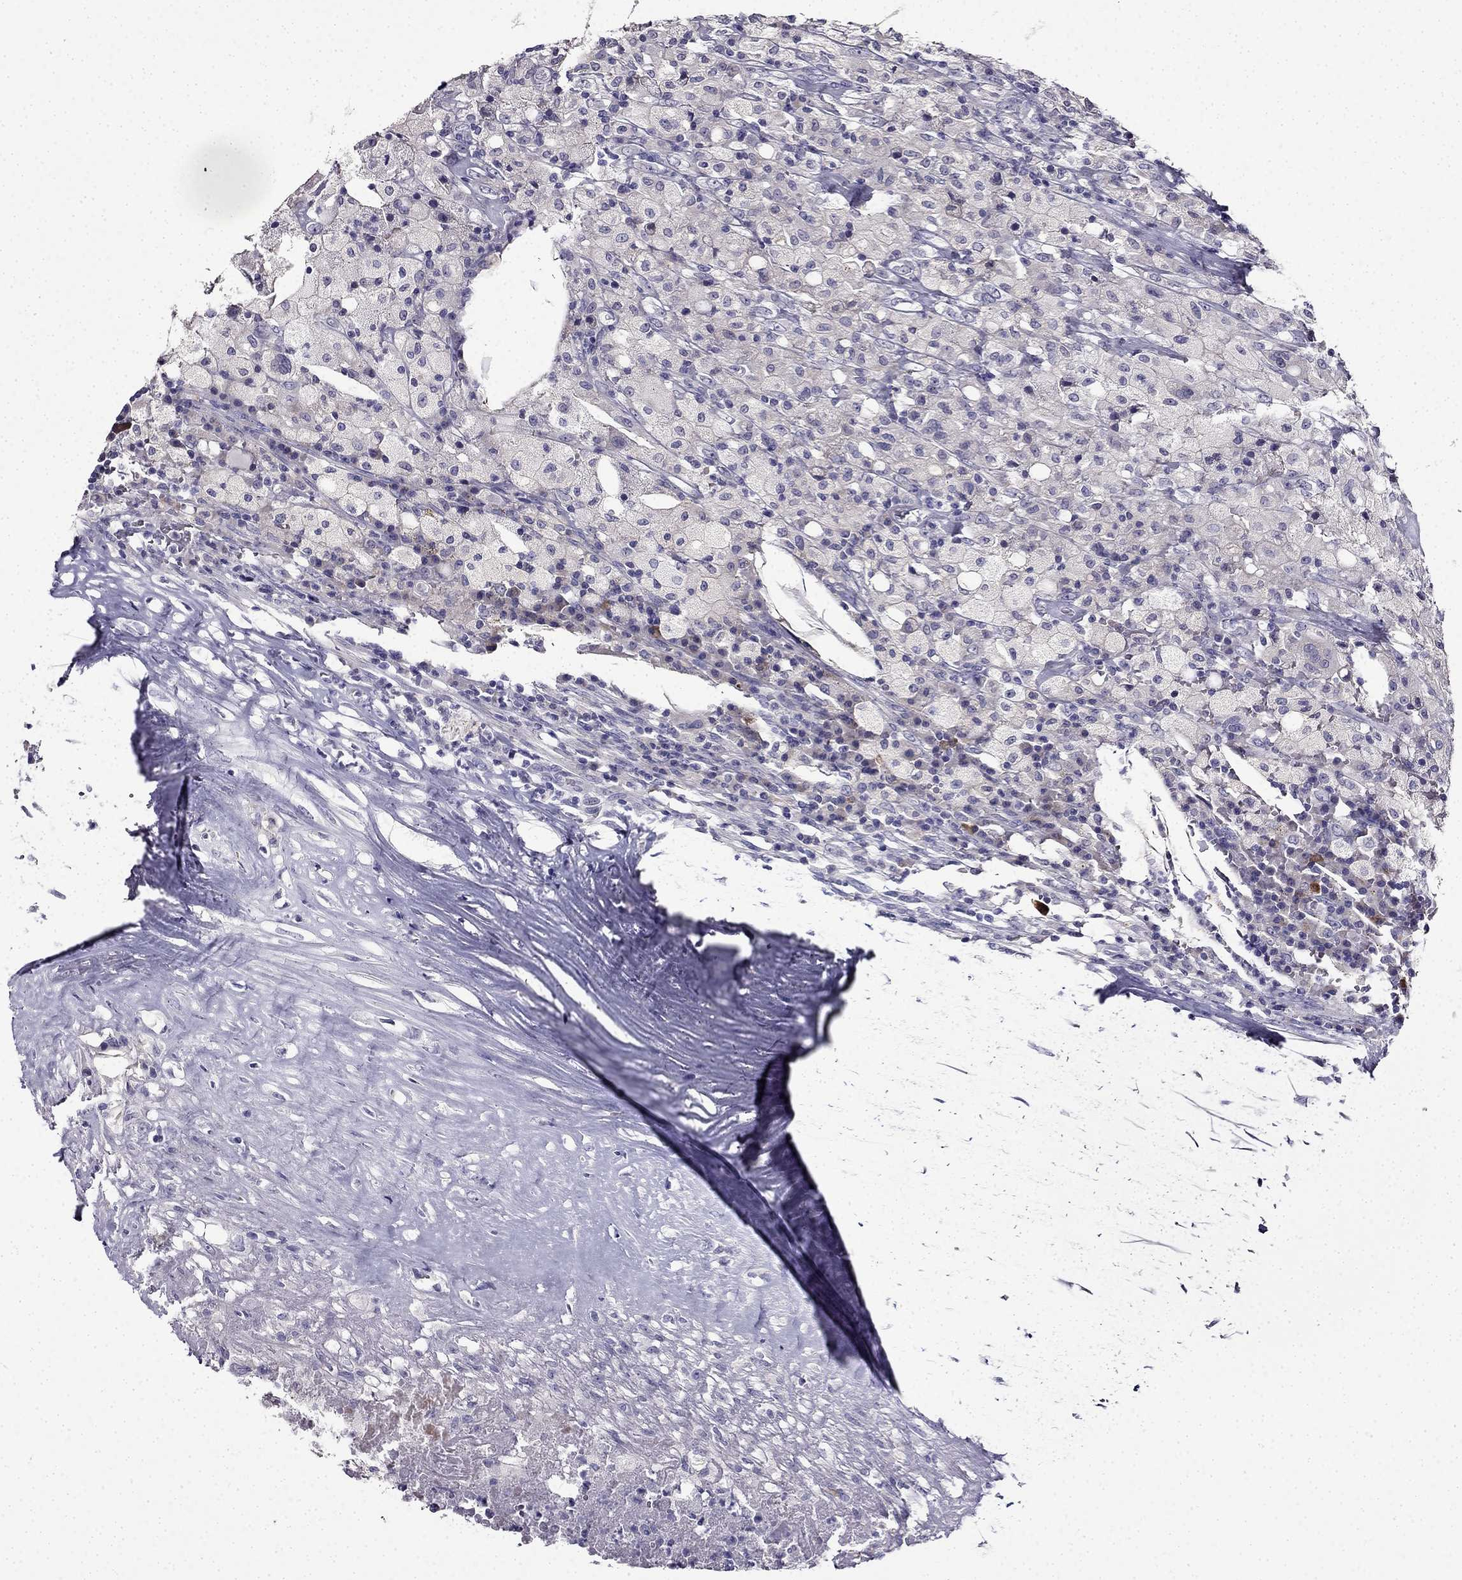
{"staining": {"intensity": "negative", "quantity": "none", "location": "none"}, "tissue": "testis cancer", "cell_type": "Tumor cells", "image_type": "cancer", "snomed": [{"axis": "morphology", "description": "Necrosis, NOS"}, {"axis": "morphology", "description": "Carcinoma, Embryonal, NOS"}, {"axis": "topography", "description": "Testis"}], "caption": "Tumor cells show no significant protein staining in testis cancer (embryonal carcinoma).", "gene": "TMEM266", "patient": {"sex": "male", "age": 19}}